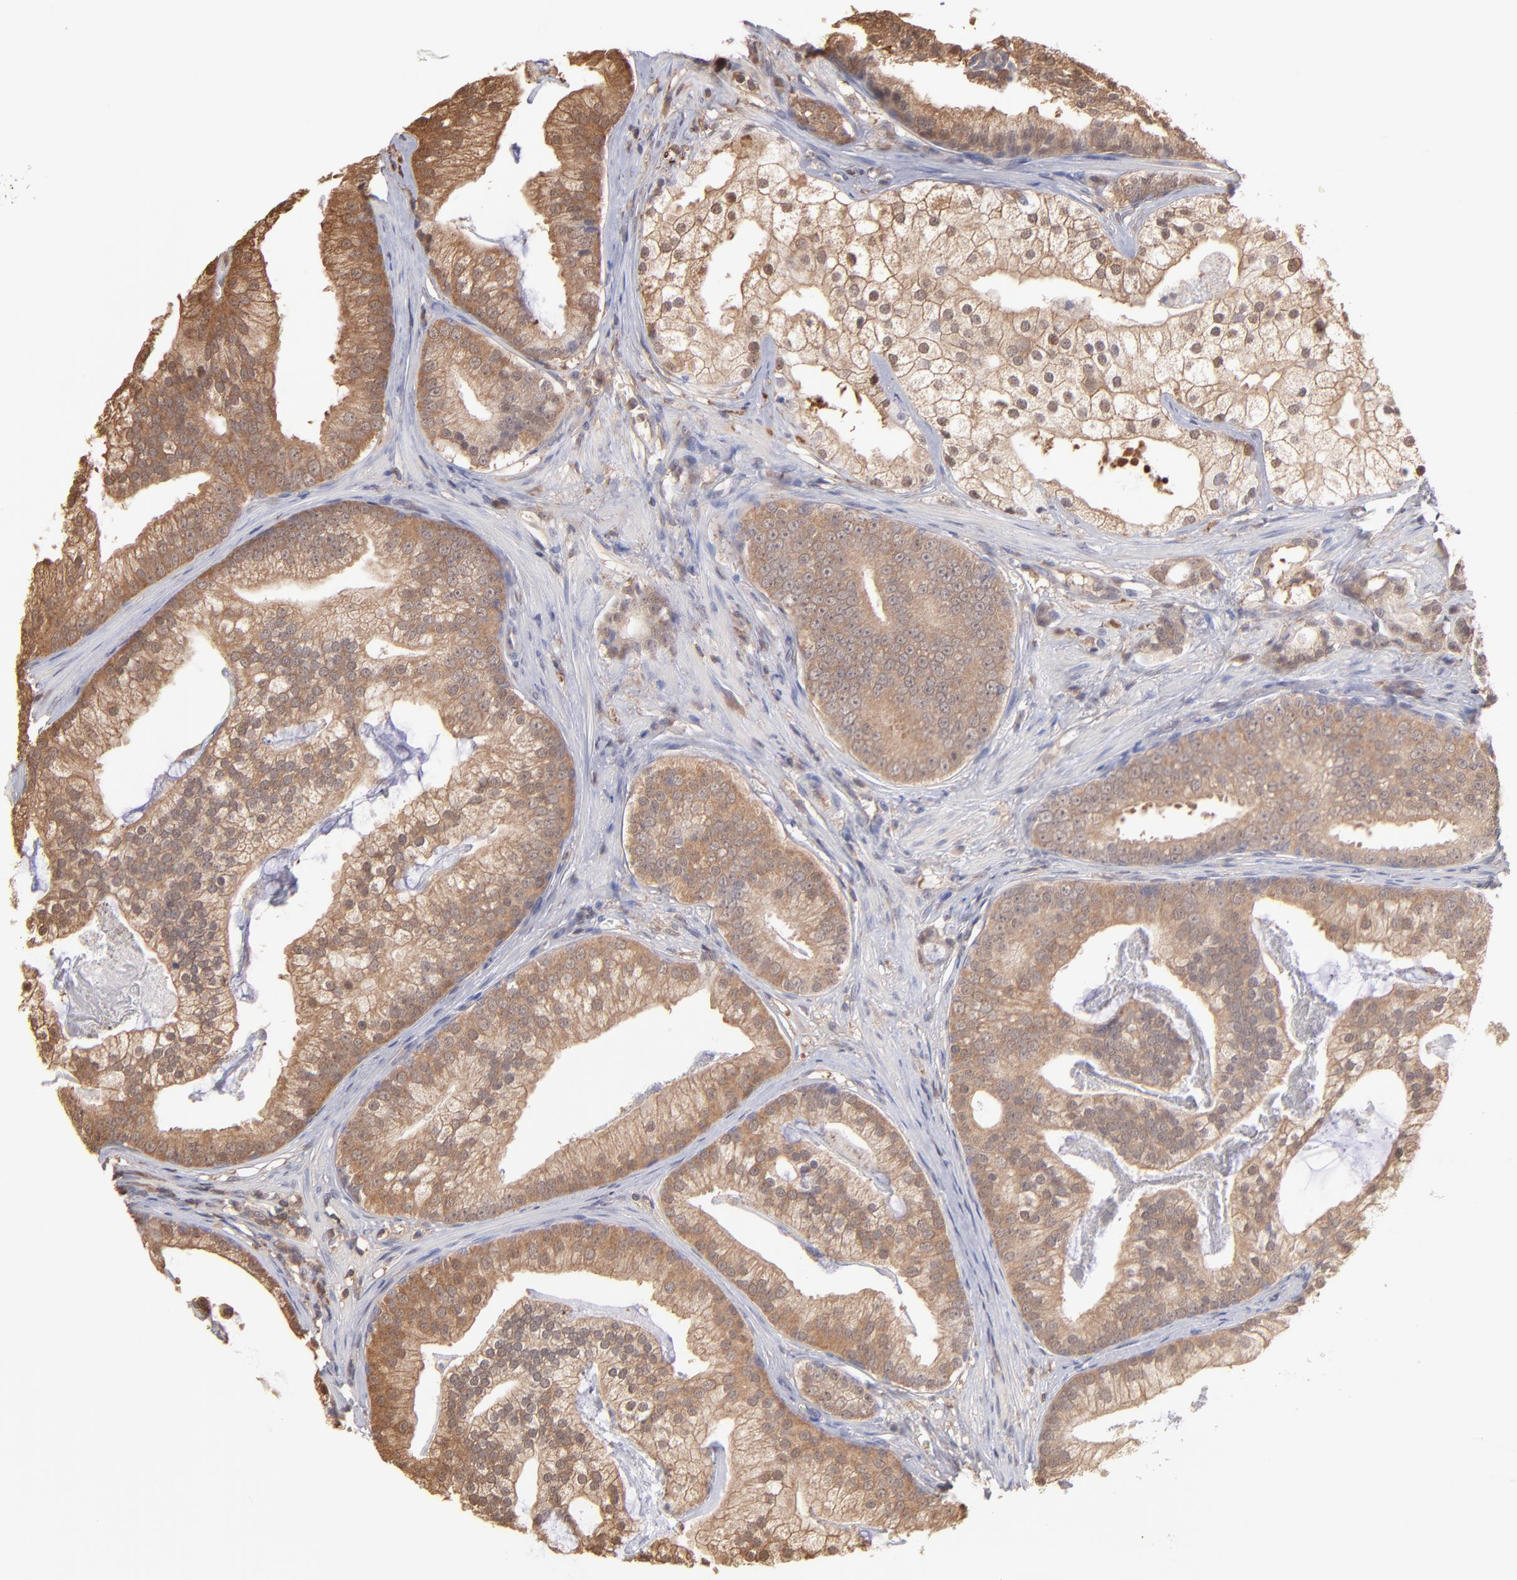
{"staining": {"intensity": "strong", "quantity": ">75%", "location": "cytoplasmic/membranous"}, "tissue": "prostate cancer", "cell_type": "Tumor cells", "image_type": "cancer", "snomed": [{"axis": "morphology", "description": "Adenocarcinoma, Low grade"}, {"axis": "topography", "description": "Prostate"}], "caption": "IHC staining of prostate cancer, which exhibits high levels of strong cytoplasmic/membranous expression in about >75% of tumor cells indicating strong cytoplasmic/membranous protein expression. The staining was performed using DAB (brown) for protein detection and nuclei were counterstained in hematoxylin (blue).", "gene": "MAP2K2", "patient": {"sex": "male", "age": 58}}